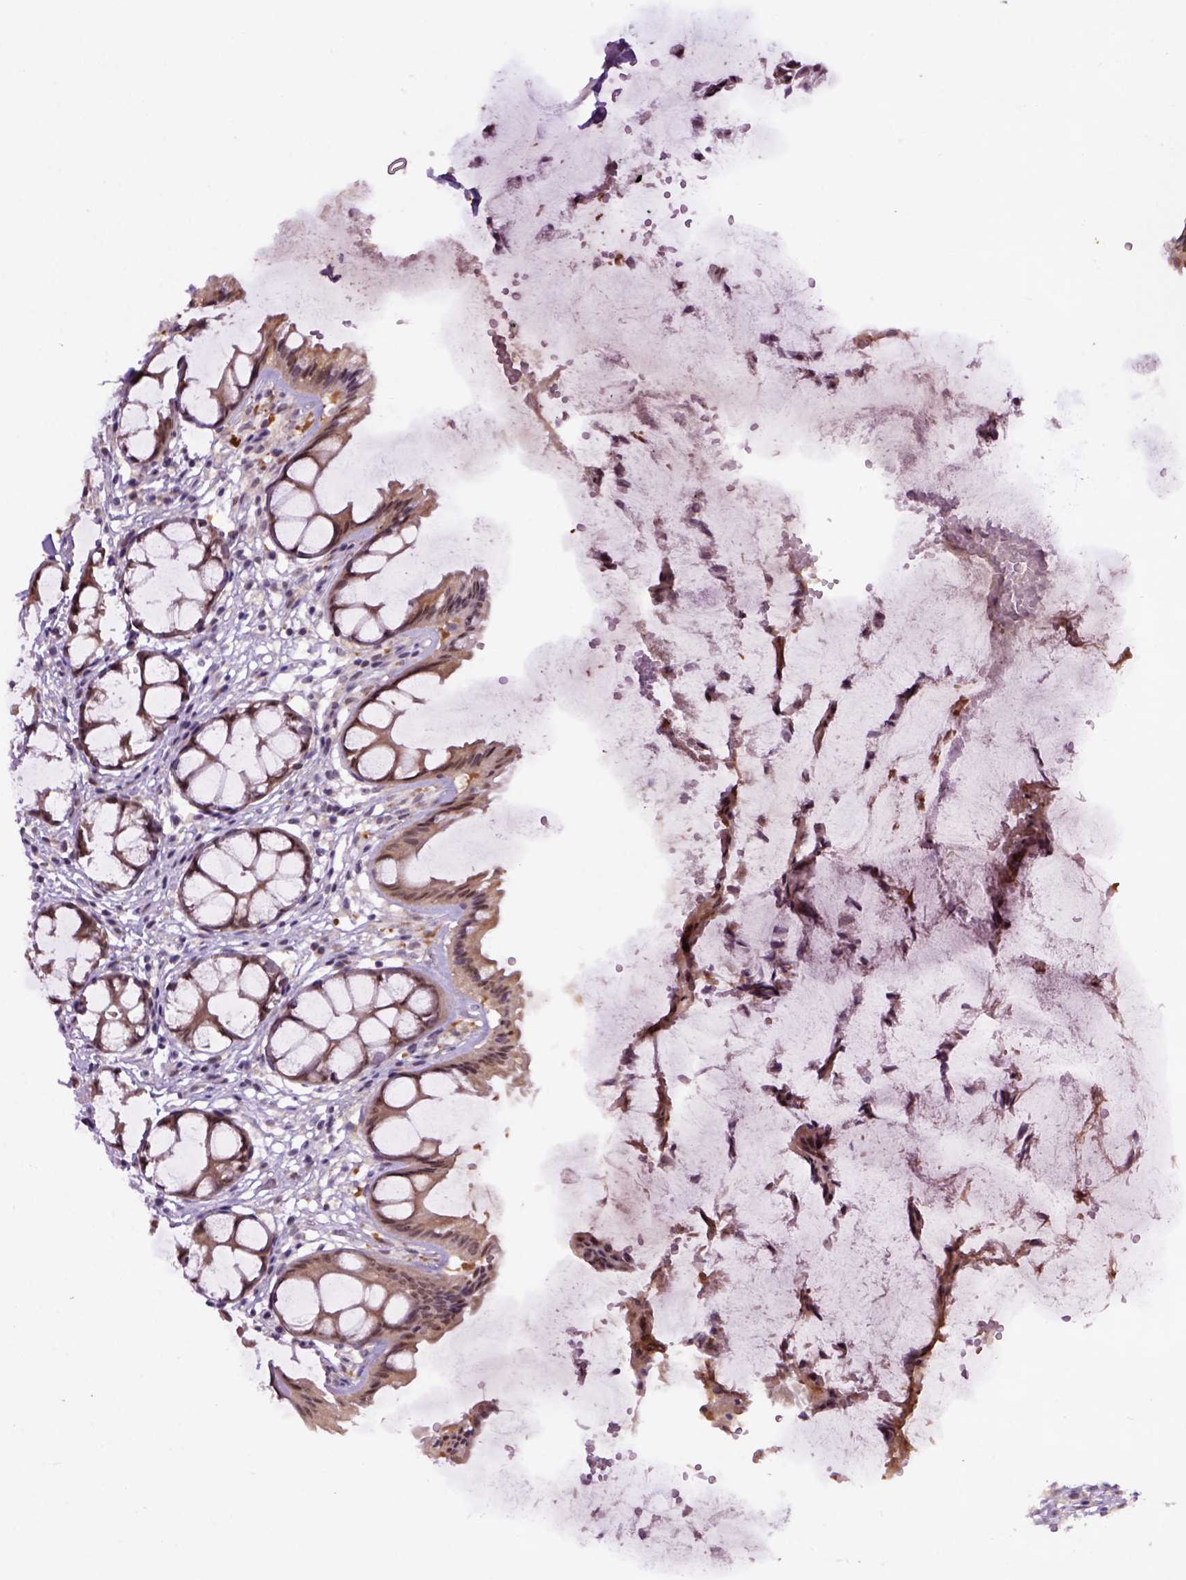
{"staining": {"intensity": "moderate", "quantity": ">75%", "location": "cytoplasmic/membranous"}, "tissue": "rectum", "cell_type": "Glandular cells", "image_type": "normal", "snomed": [{"axis": "morphology", "description": "Normal tissue, NOS"}, {"axis": "topography", "description": "Rectum"}], "caption": "Moderate cytoplasmic/membranous protein expression is identified in about >75% of glandular cells in rectum. The protein of interest is shown in brown color, while the nuclei are stained blue.", "gene": "RAB43", "patient": {"sex": "female", "age": 62}}